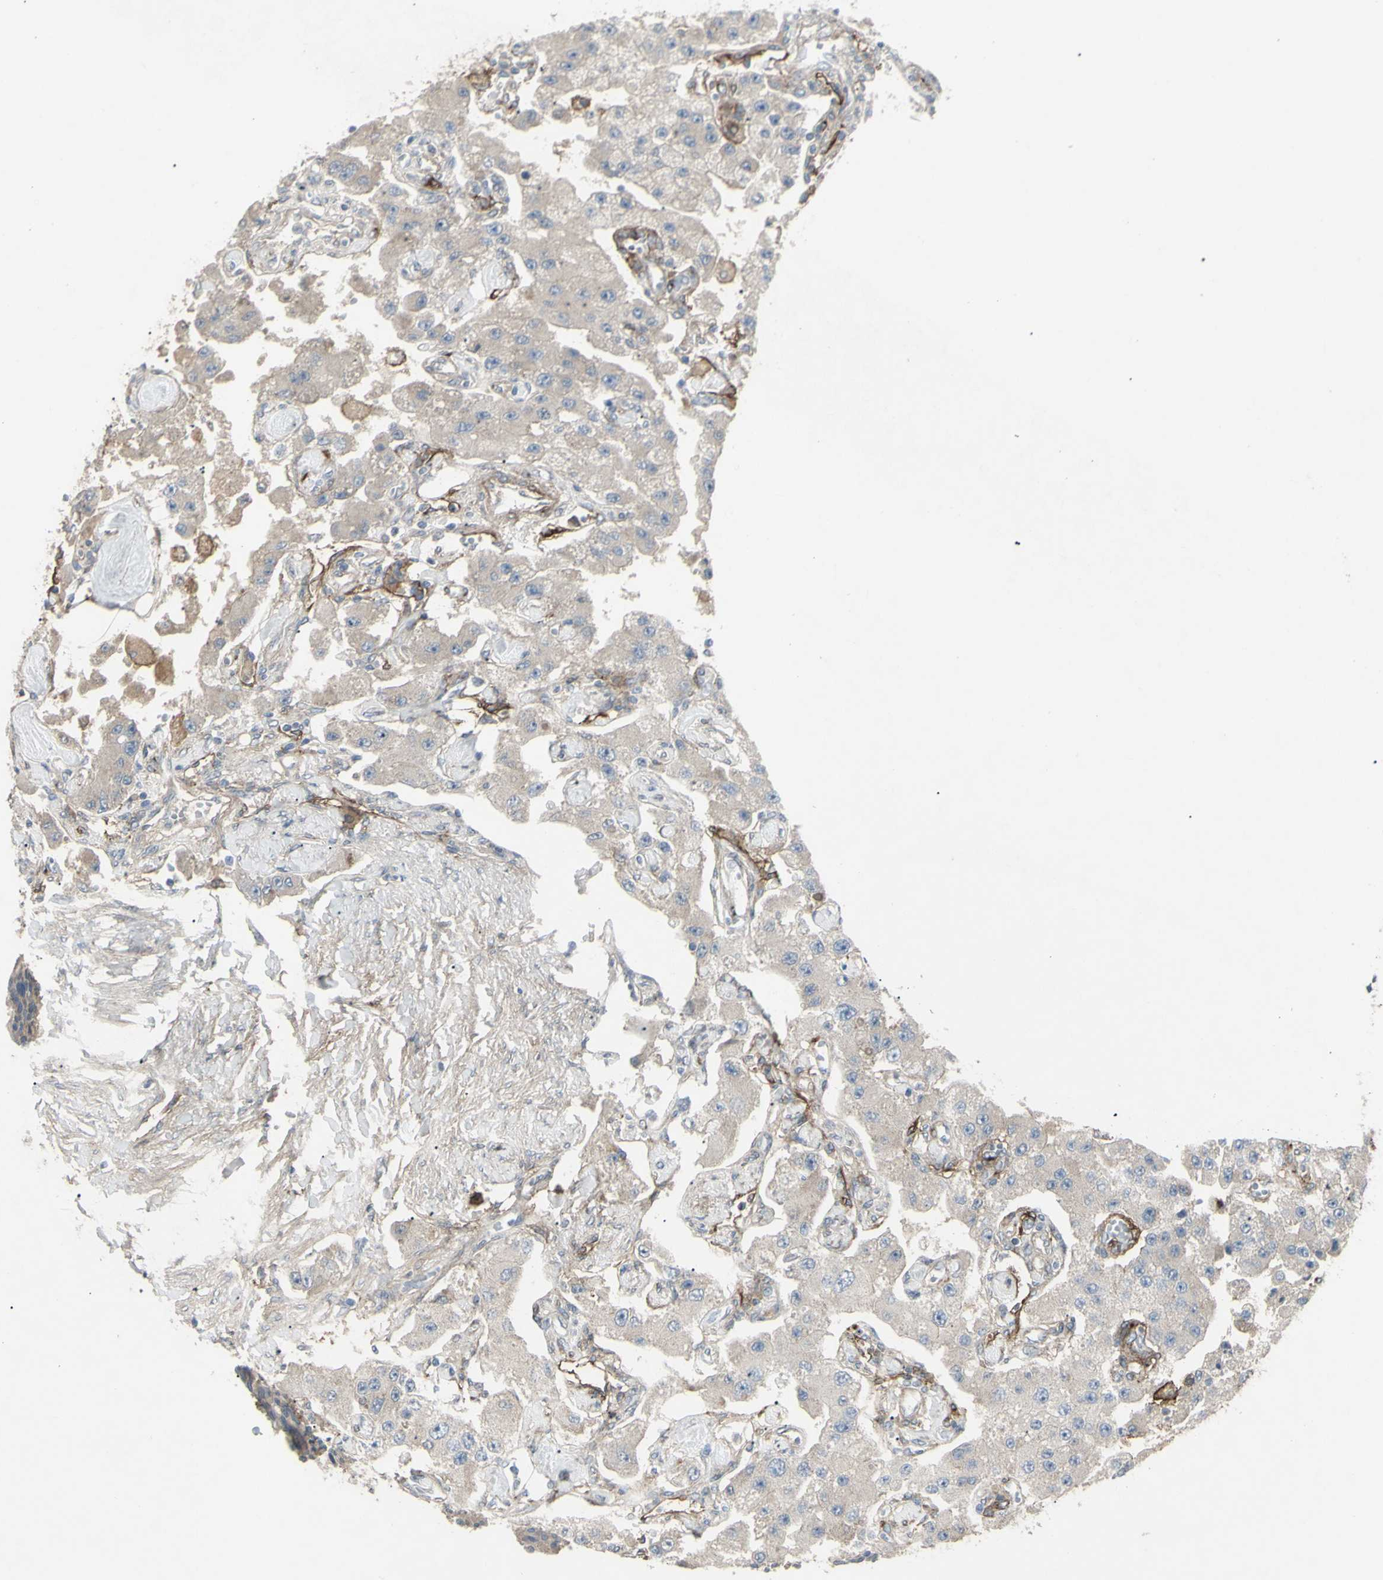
{"staining": {"intensity": "weak", "quantity": "<25%", "location": "cytoplasmic/membranous"}, "tissue": "carcinoid", "cell_type": "Tumor cells", "image_type": "cancer", "snomed": [{"axis": "morphology", "description": "Carcinoid, malignant, NOS"}, {"axis": "topography", "description": "Pancreas"}], "caption": "IHC of carcinoid displays no positivity in tumor cells.", "gene": "CD276", "patient": {"sex": "male", "age": 41}}